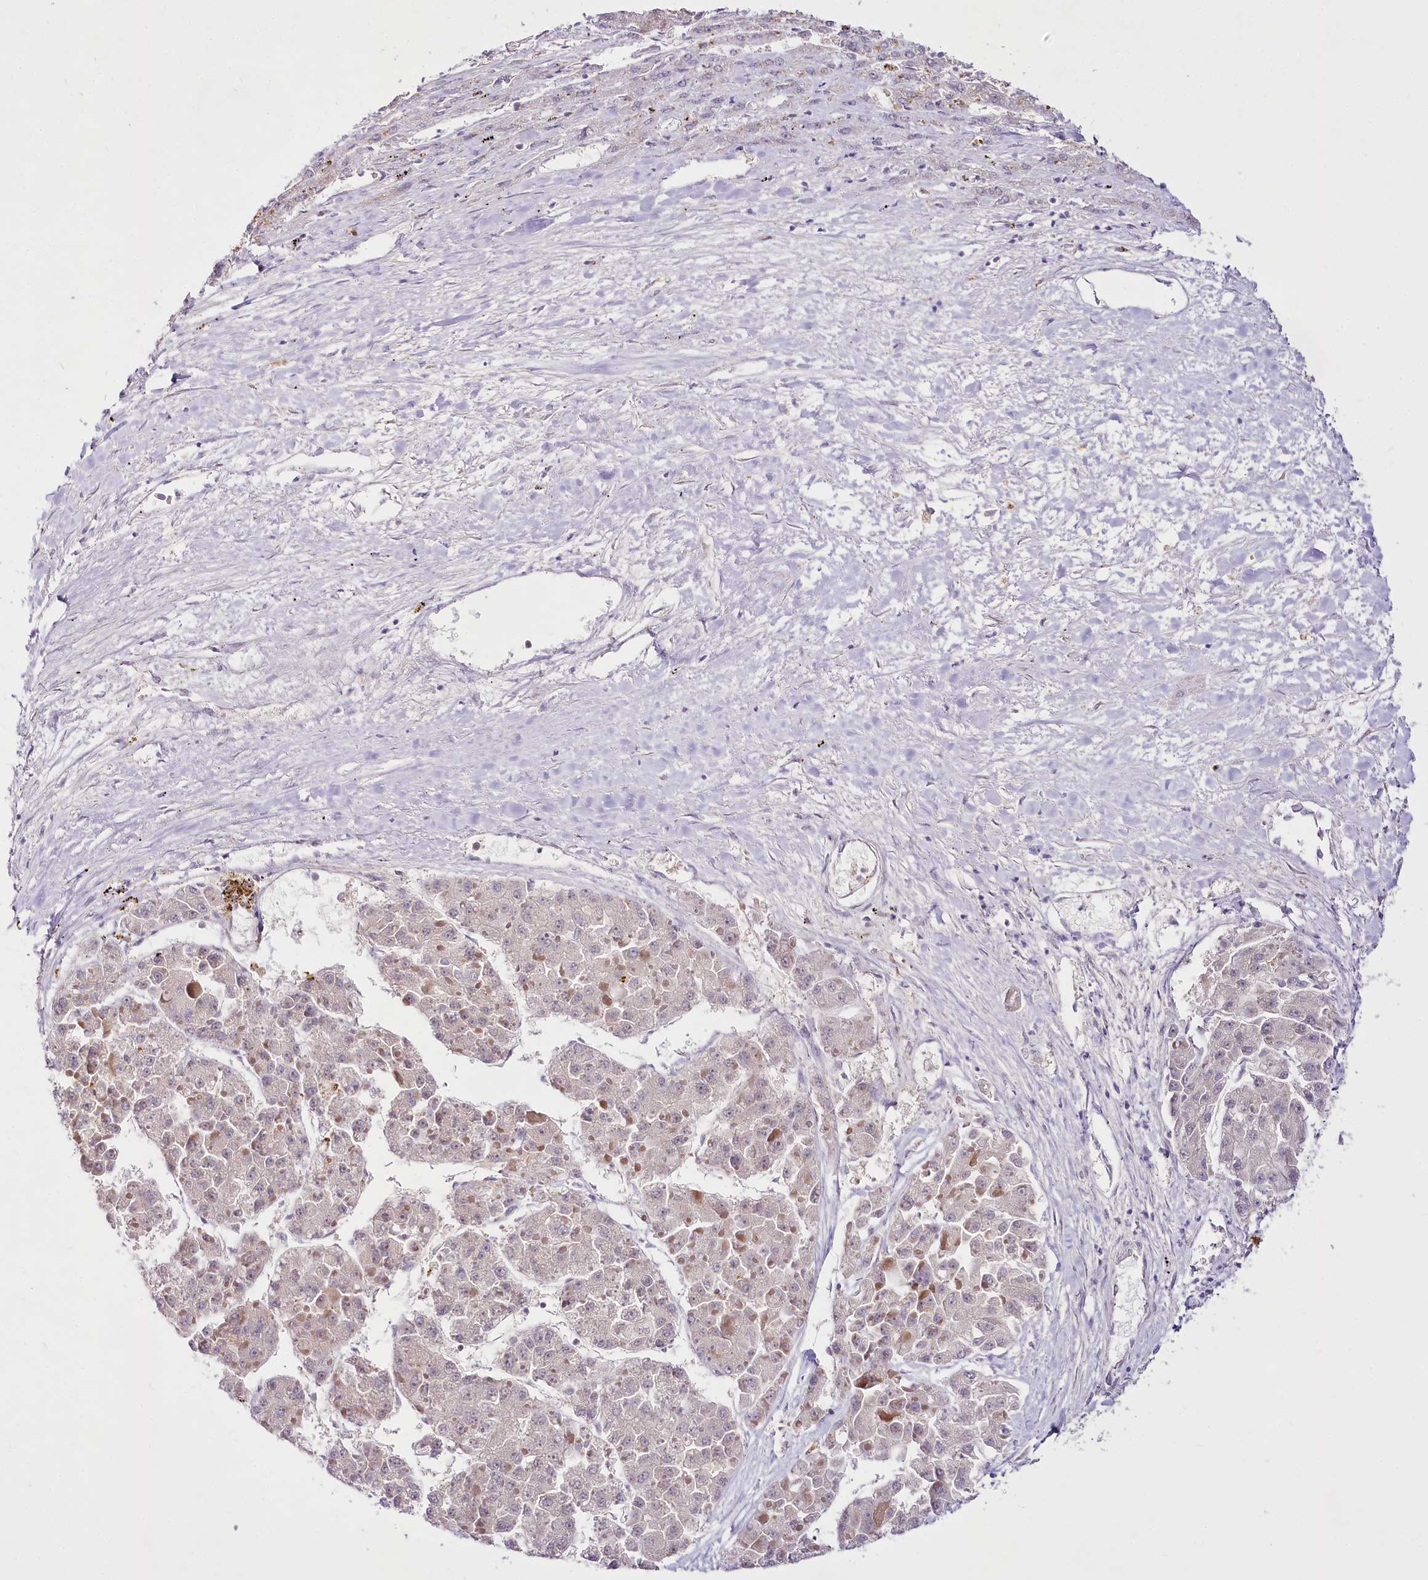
{"staining": {"intensity": "negative", "quantity": "none", "location": "none"}, "tissue": "liver cancer", "cell_type": "Tumor cells", "image_type": "cancer", "snomed": [{"axis": "morphology", "description": "Carcinoma, Hepatocellular, NOS"}, {"axis": "topography", "description": "Liver"}], "caption": "This is an immunohistochemistry (IHC) photomicrograph of liver cancer. There is no staining in tumor cells.", "gene": "VWA5A", "patient": {"sex": "female", "age": 73}}